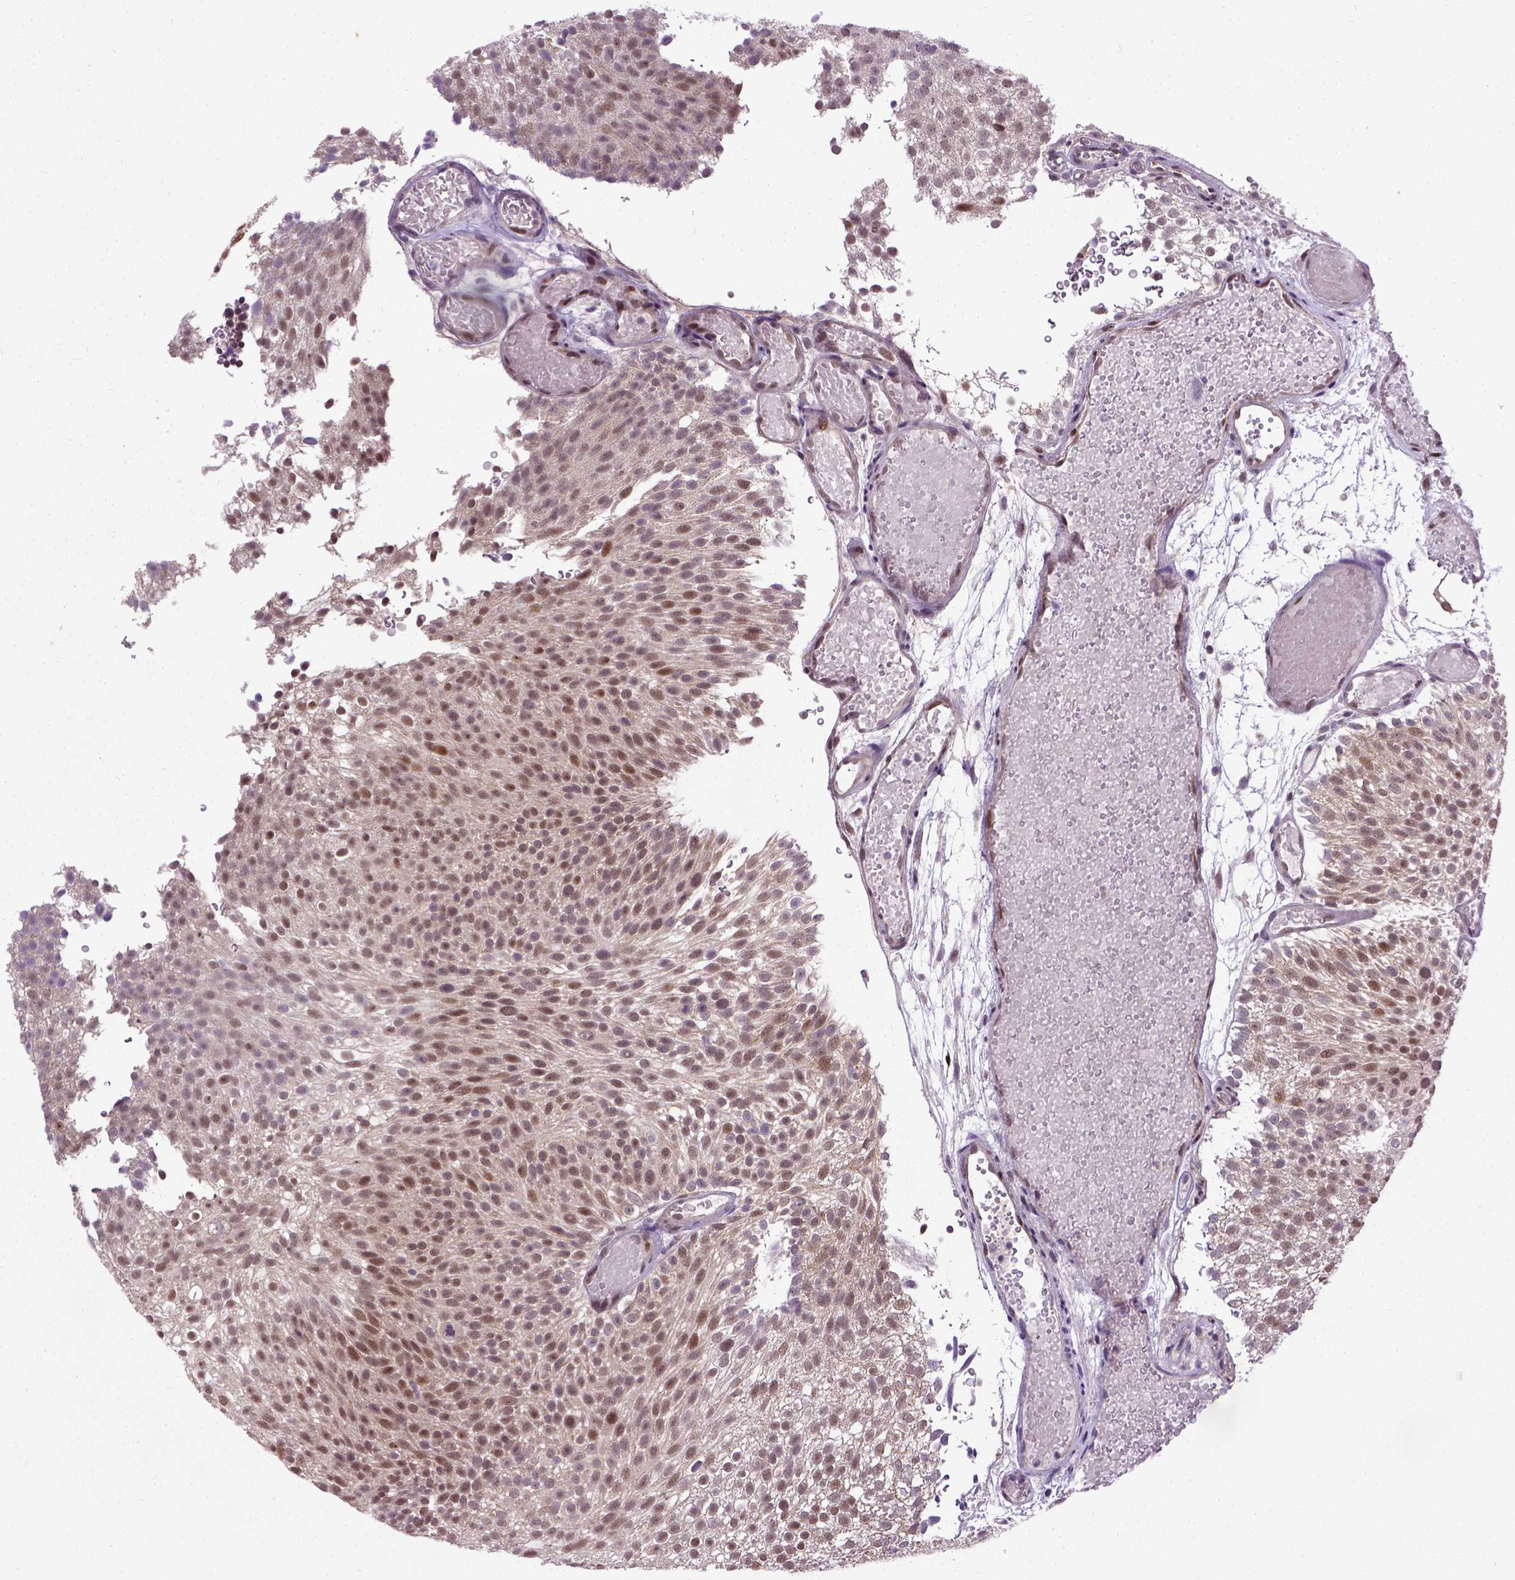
{"staining": {"intensity": "moderate", "quantity": ">75%", "location": "nuclear"}, "tissue": "urothelial cancer", "cell_type": "Tumor cells", "image_type": "cancer", "snomed": [{"axis": "morphology", "description": "Urothelial carcinoma, Low grade"}, {"axis": "topography", "description": "Urinary bladder"}], "caption": "Human low-grade urothelial carcinoma stained with a brown dye reveals moderate nuclear positive positivity in approximately >75% of tumor cells.", "gene": "UBA3", "patient": {"sex": "male", "age": 78}}